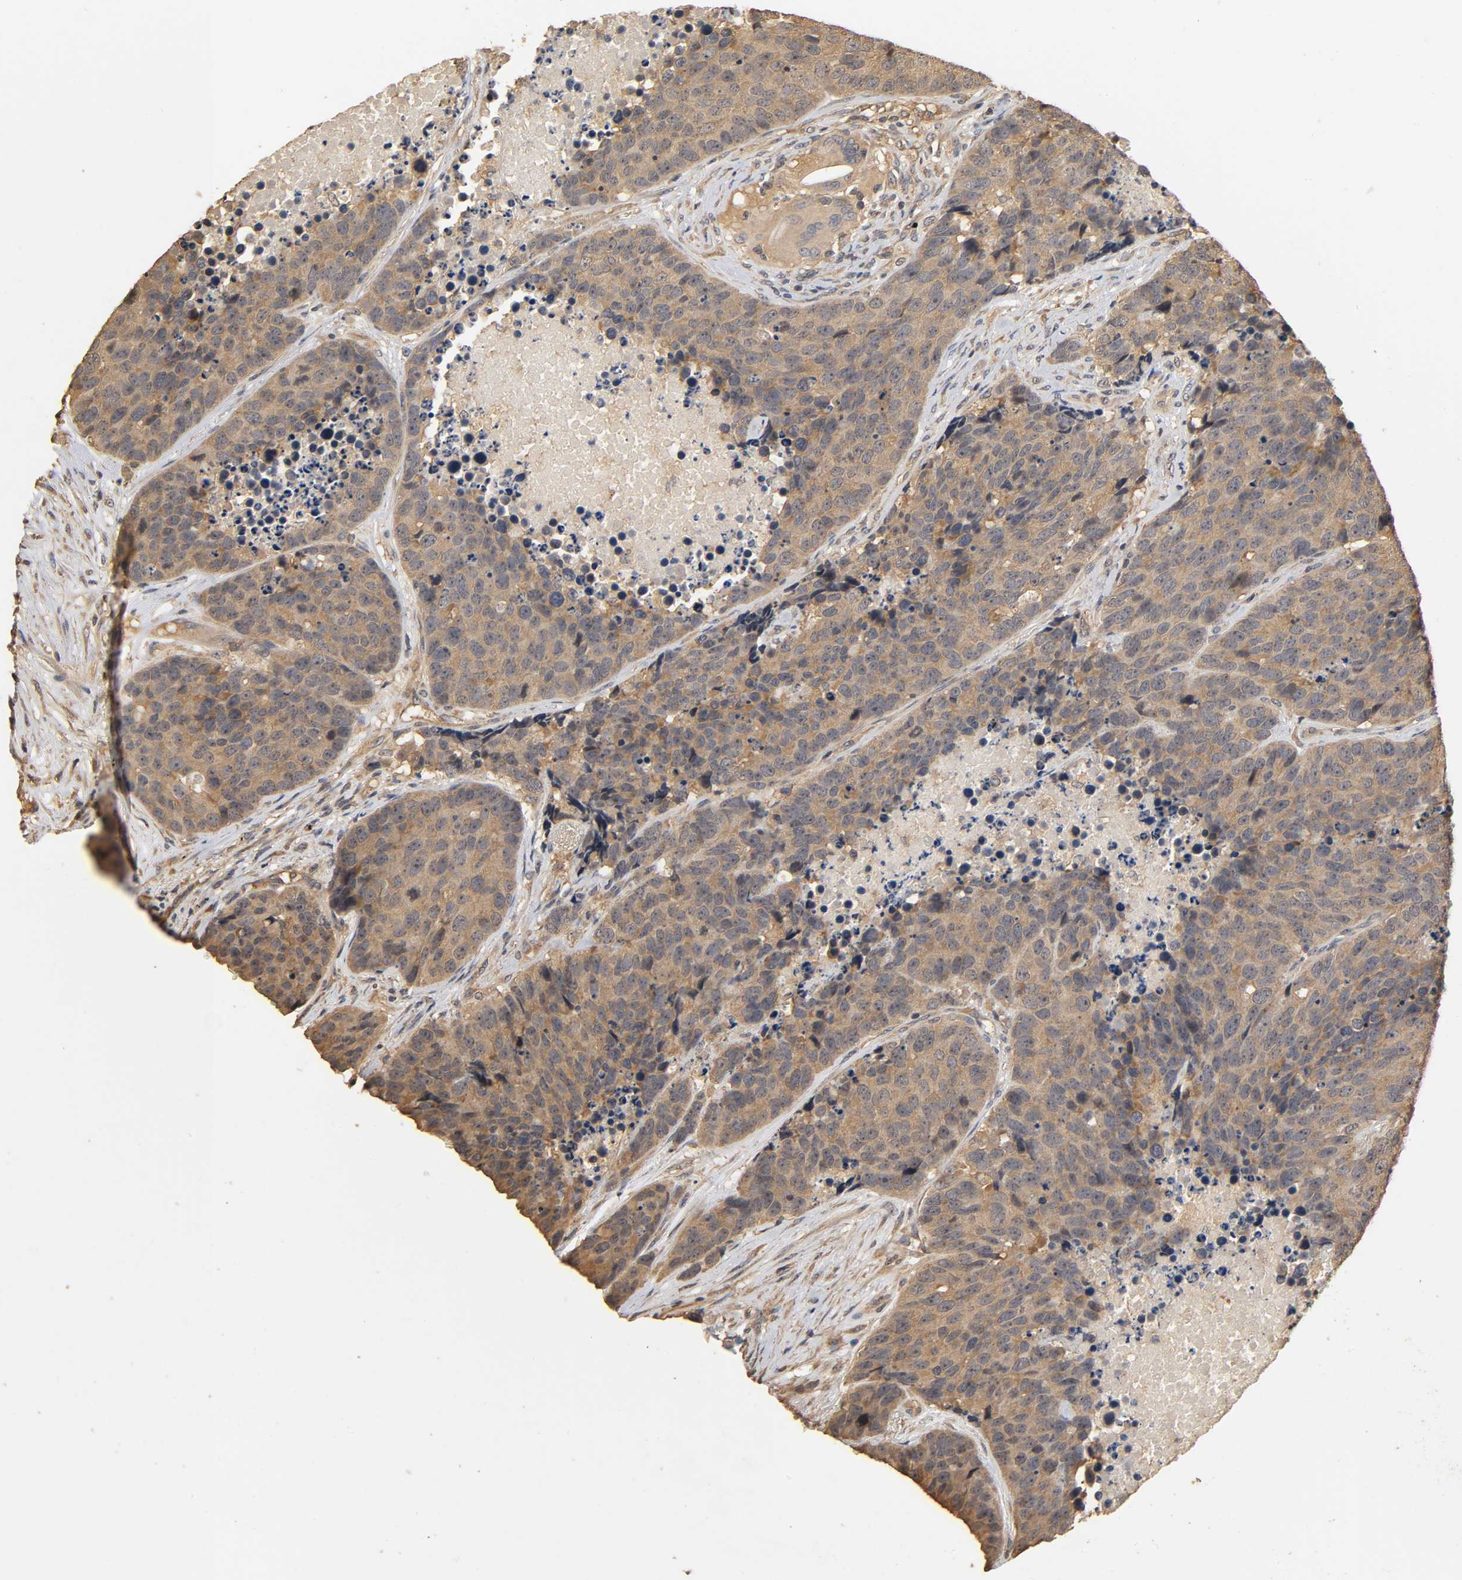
{"staining": {"intensity": "weak", "quantity": ">75%", "location": "cytoplasmic/membranous"}, "tissue": "carcinoid", "cell_type": "Tumor cells", "image_type": "cancer", "snomed": [{"axis": "morphology", "description": "Carcinoid, malignant, NOS"}, {"axis": "topography", "description": "Lung"}], "caption": "Protein staining by IHC reveals weak cytoplasmic/membranous staining in about >75% of tumor cells in carcinoid (malignant).", "gene": "ARHGEF7", "patient": {"sex": "male", "age": 60}}